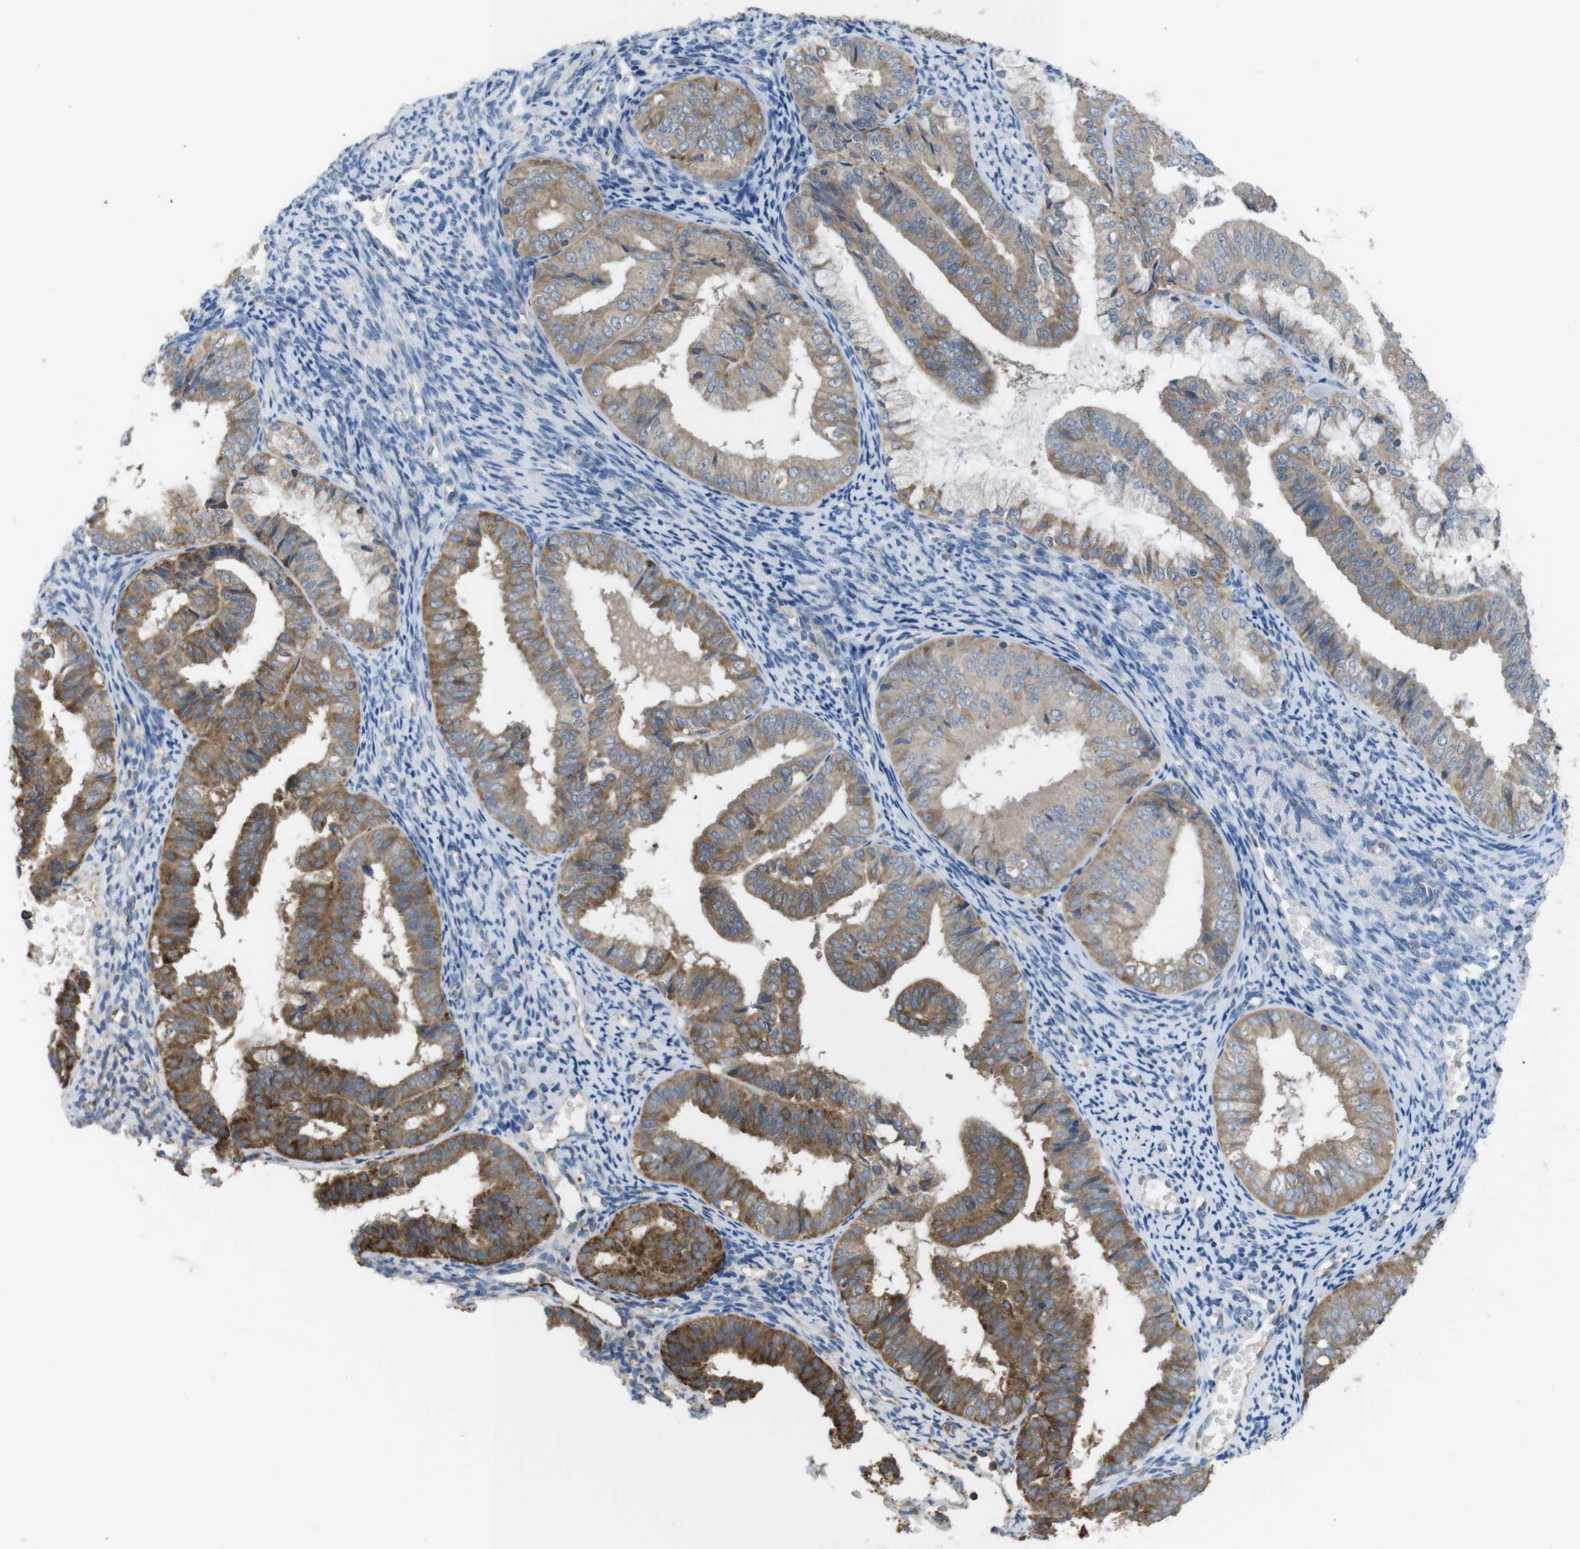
{"staining": {"intensity": "moderate", "quantity": ">75%", "location": "cytoplasmic/membranous"}, "tissue": "endometrial cancer", "cell_type": "Tumor cells", "image_type": "cancer", "snomed": [{"axis": "morphology", "description": "Adenocarcinoma, NOS"}, {"axis": "topography", "description": "Endometrium"}], "caption": "About >75% of tumor cells in adenocarcinoma (endometrial) reveal moderate cytoplasmic/membranous protein staining as visualized by brown immunohistochemical staining.", "gene": "GRIK2", "patient": {"sex": "female", "age": 63}}